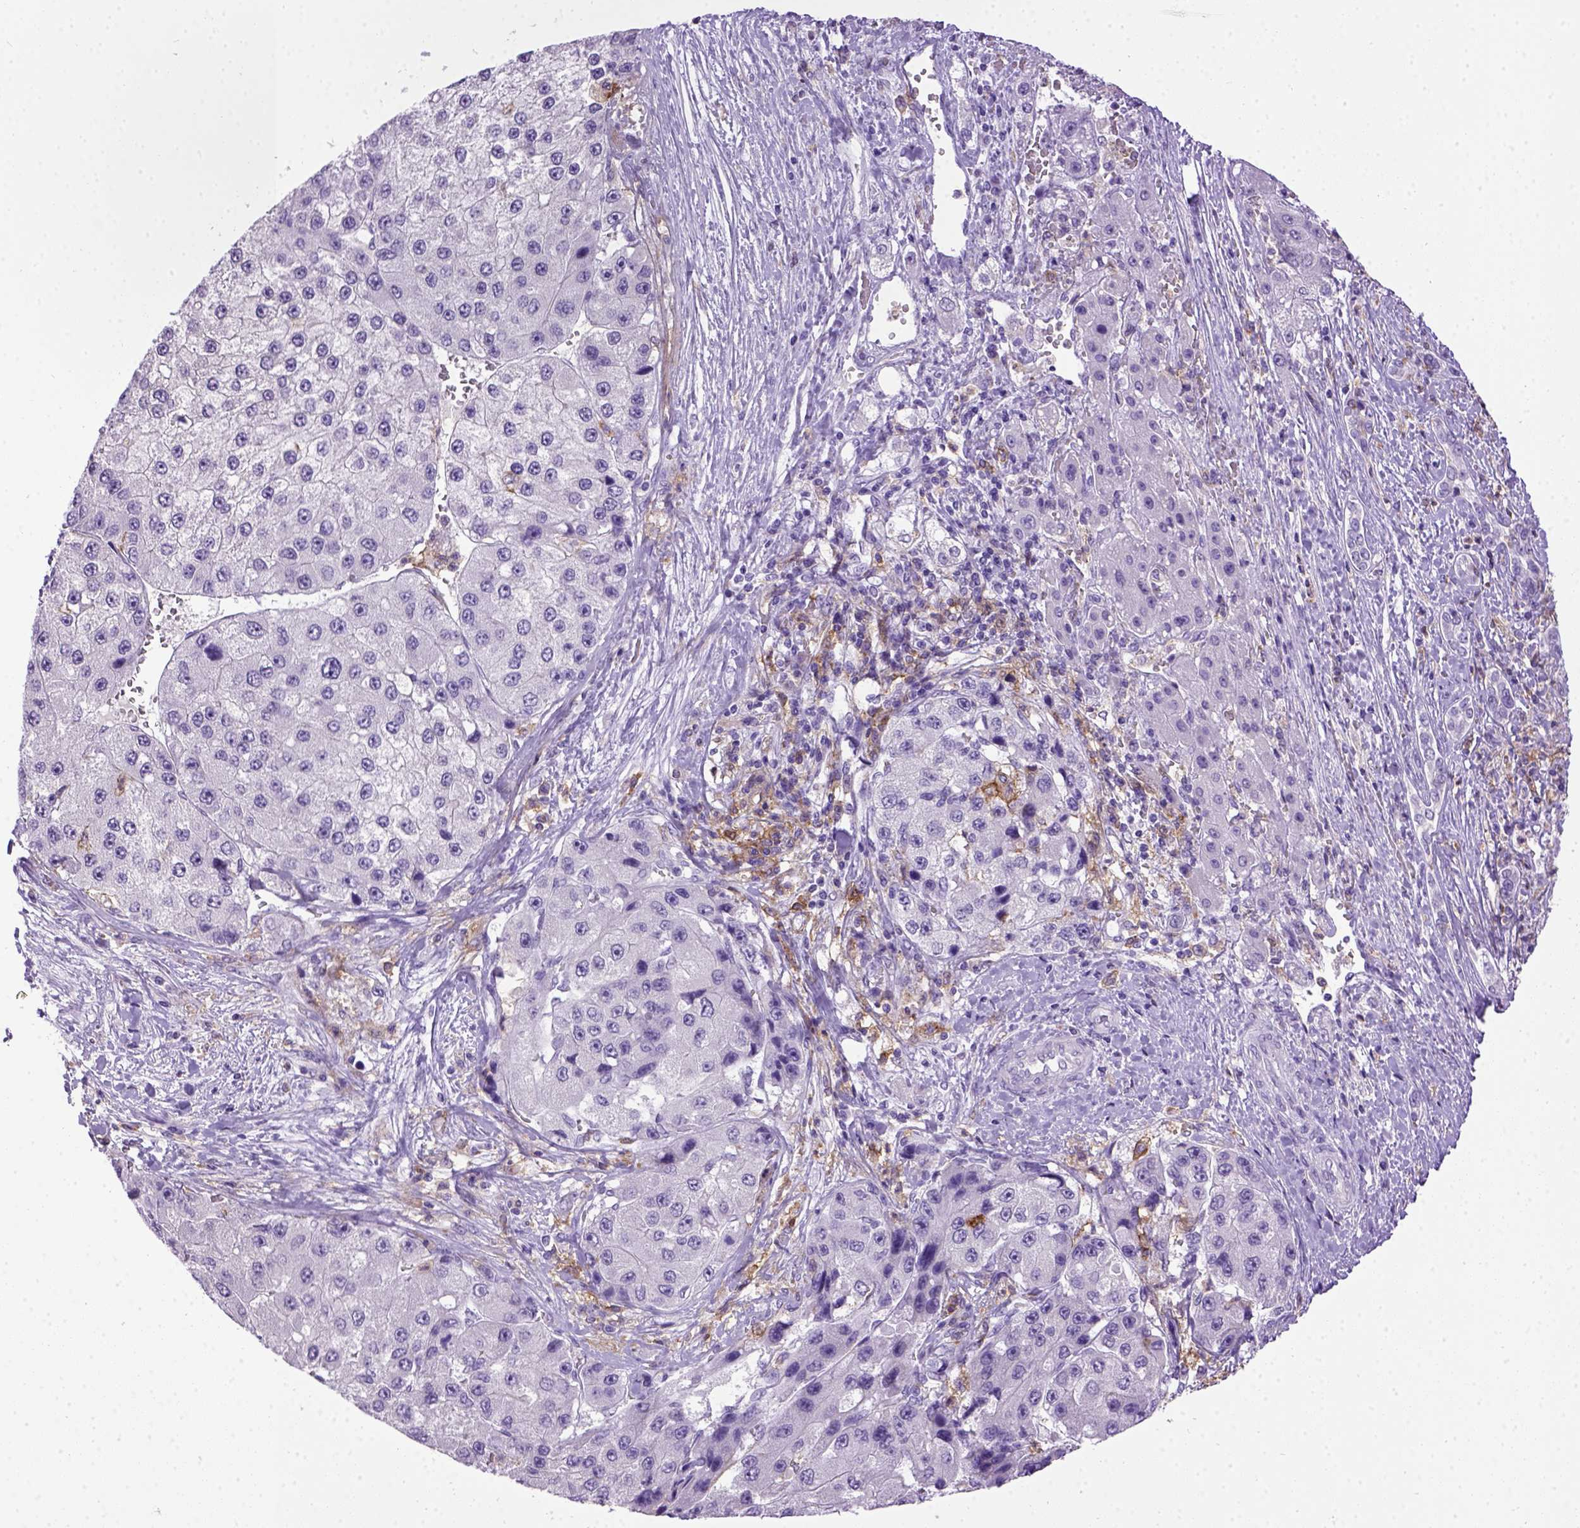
{"staining": {"intensity": "negative", "quantity": "none", "location": "none"}, "tissue": "liver cancer", "cell_type": "Tumor cells", "image_type": "cancer", "snomed": [{"axis": "morphology", "description": "Carcinoma, Hepatocellular, NOS"}, {"axis": "topography", "description": "Liver"}], "caption": "Liver cancer (hepatocellular carcinoma) stained for a protein using immunohistochemistry (IHC) reveals no expression tumor cells.", "gene": "ITGAX", "patient": {"sex": "female", "age": 73}}